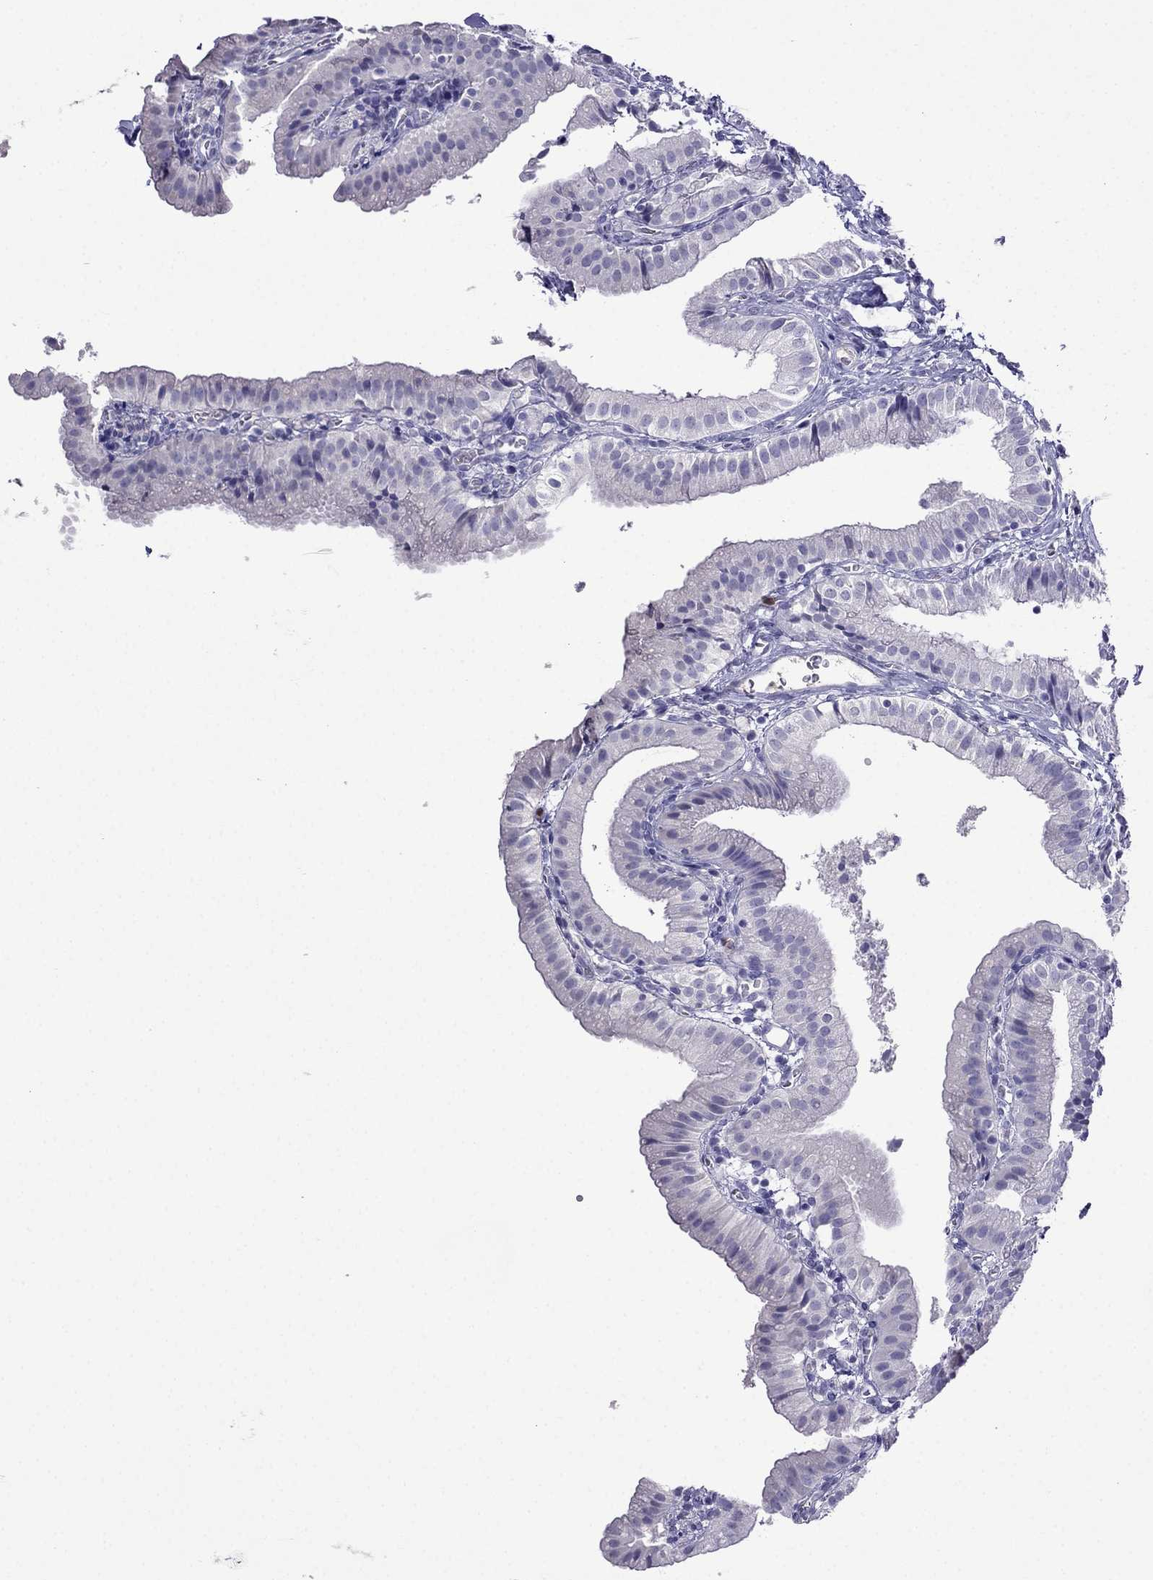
{"staining": {"intensity": "negative", "quantity": "none", "location": "none"}, "tissue": "gallbladder", "cell_type": "Glandular cells", "image_type": "normal", "snomed": [{"axis": "morphology", "description": "Normal tissue, NOS"}, {"axis": "topography", "description": "Gallbladder"}], "caption": "This image is of normal gallbladder stained with immunohistochemistry to label a protein in brown with the nuclei are counter-stained blue. There is no expression in glandular cells.", "gene": "CDHR4", "patient": {"sex": "female", "age": 47}}